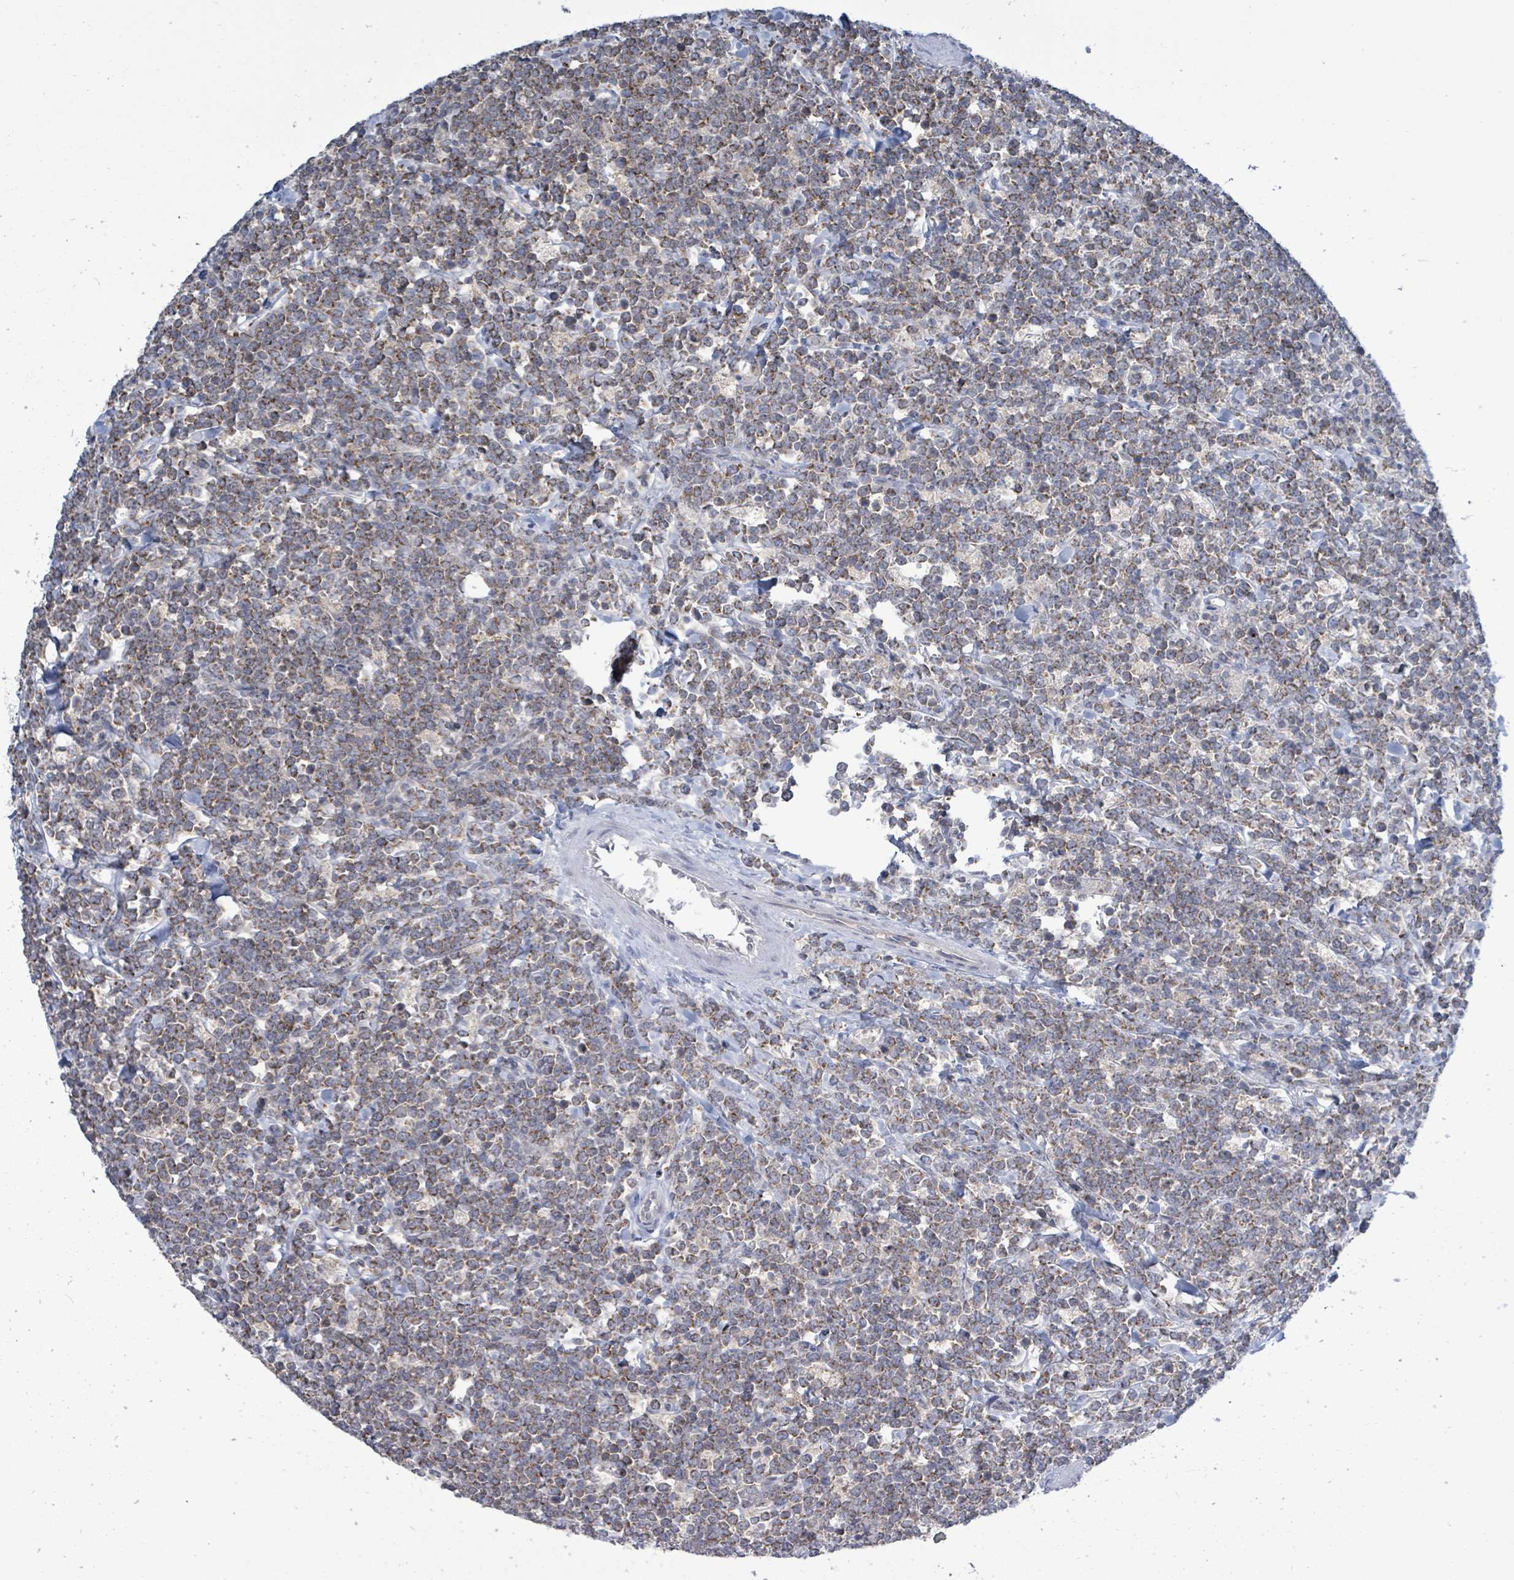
{"staining": {"intensity": "moderate", "quantity": ">75%", "location": "cytoplasmic/membranous"}, "tissue": "lymphoma", "cell_type": "Tumor cells", "image_type": "cancer", "snomed": [{"axis": "morphology", "description": "Malignant lymphoma, non-Hodgkin's type, High grade"}, {"axis": "topography", "description": "Small intestine"}, {"axis": "topography", "description": "Colon"}], "caption": "The photomicrograph displays staining of lymphoma, revealing moderate cytoplasmic/membranous protein staining (brown color) within tumor cells. The staining was performed using DAB (3,3'-diaminobenzidine), with brown indicating positive protein expression. Nuclei are stained blue with hematoxylin.", "gene": "COQ10B", "patient": {"sex": "male", "age": 8}}